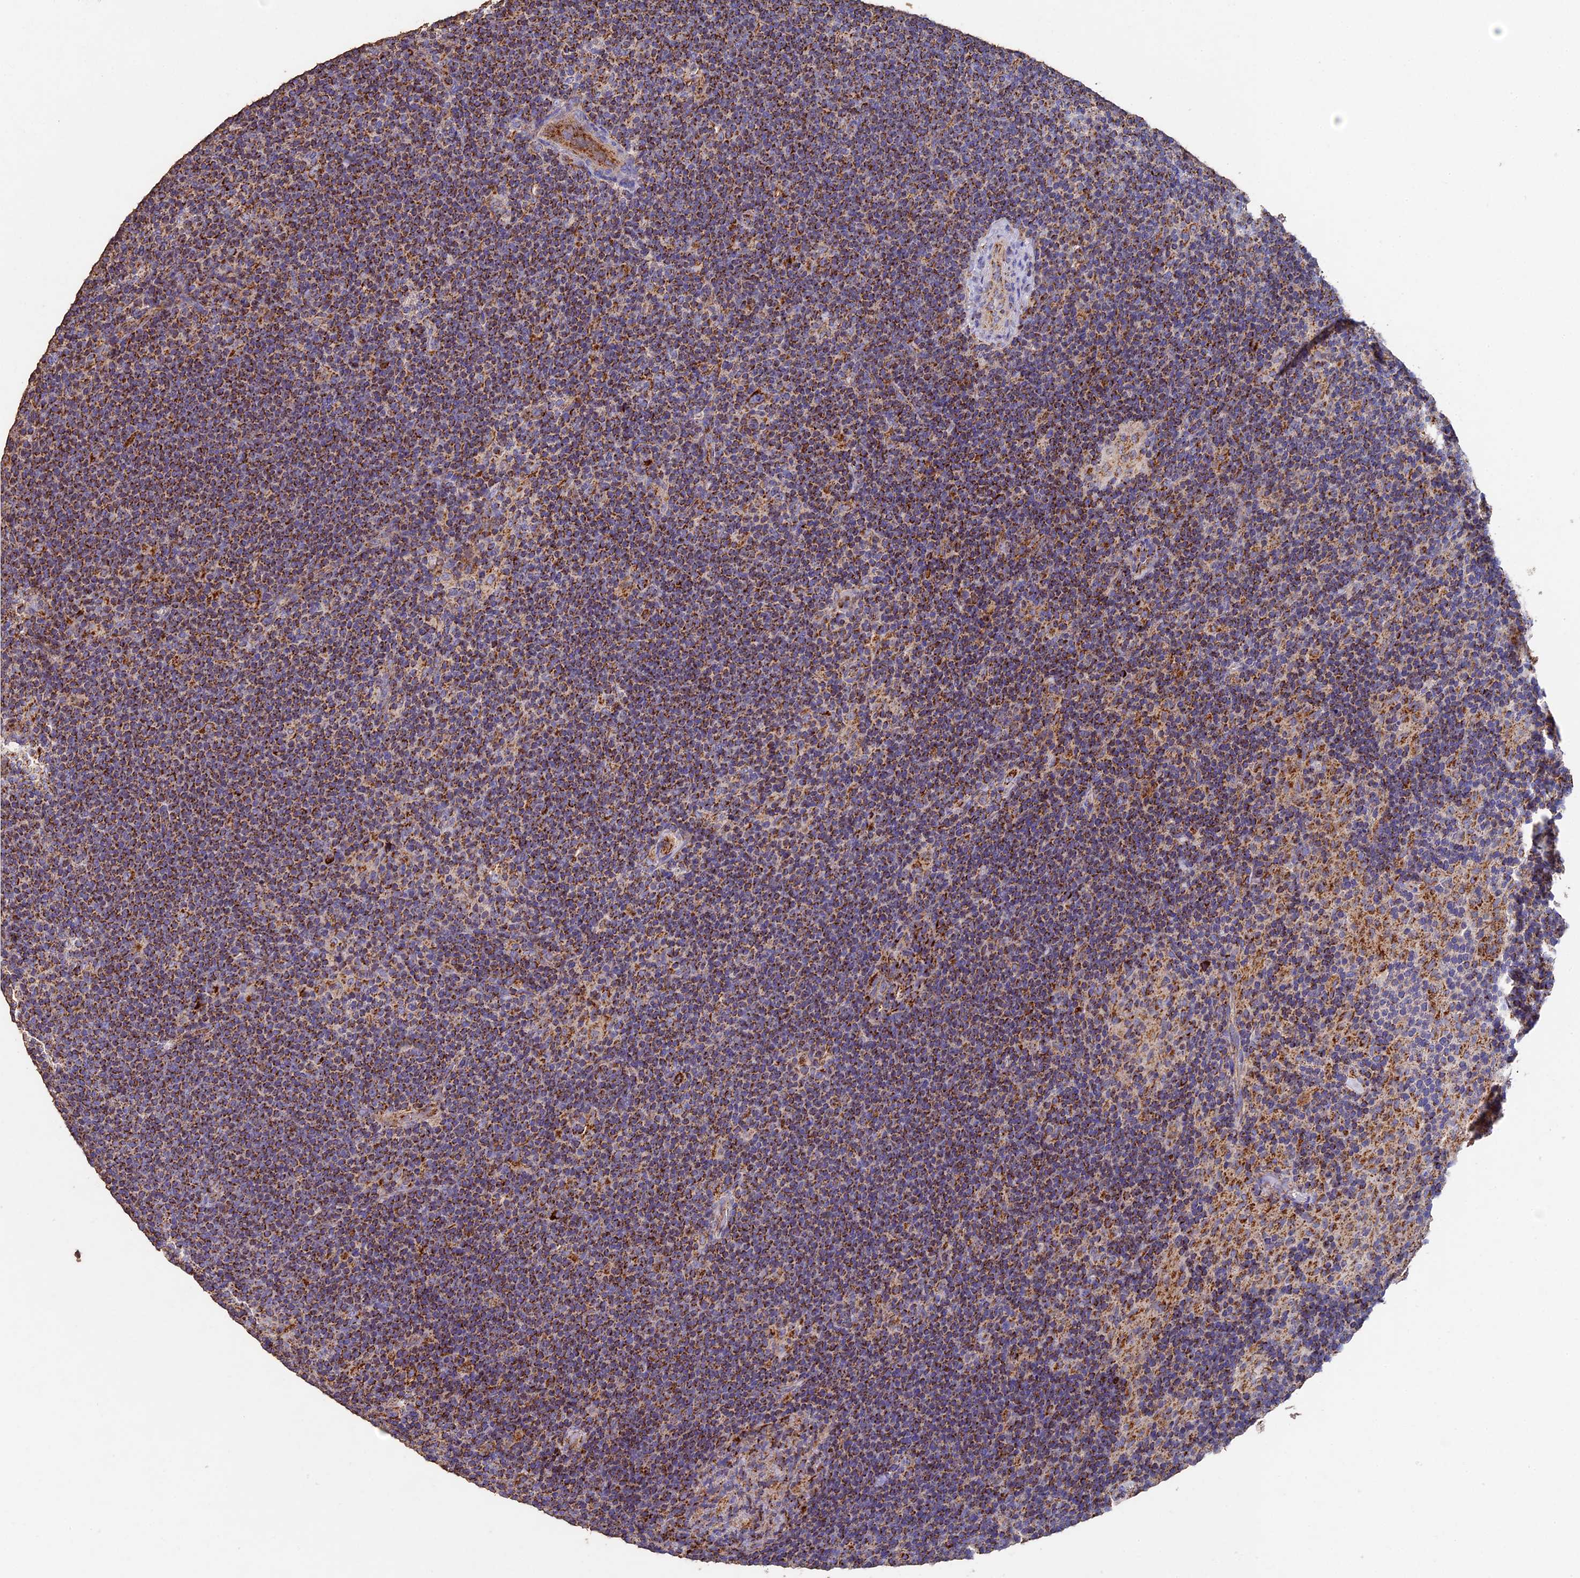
{"staining": {"intensity": "strong", "quantity": "25%-75%", "location": "cytoplasmic/membranous"}, "tissue": "lymphoma", "cell_type": "Tumor cells", "image_type": "cancer", "snomed": [{"axis": "morphology", "description": "Hodgkin's disease, NOS"}, {"axis": "topography", "description": "Lymph node"}], "caption": "Lymphoma tissue exhibits strong cytoplasmic/membranous staining in about 25%-75% of tumor cells The protein of interest is shown in brown color, while the nuclei are stained blue.", "gene": "ADAT1", "patient": {"sex": "female", "age": 57}}